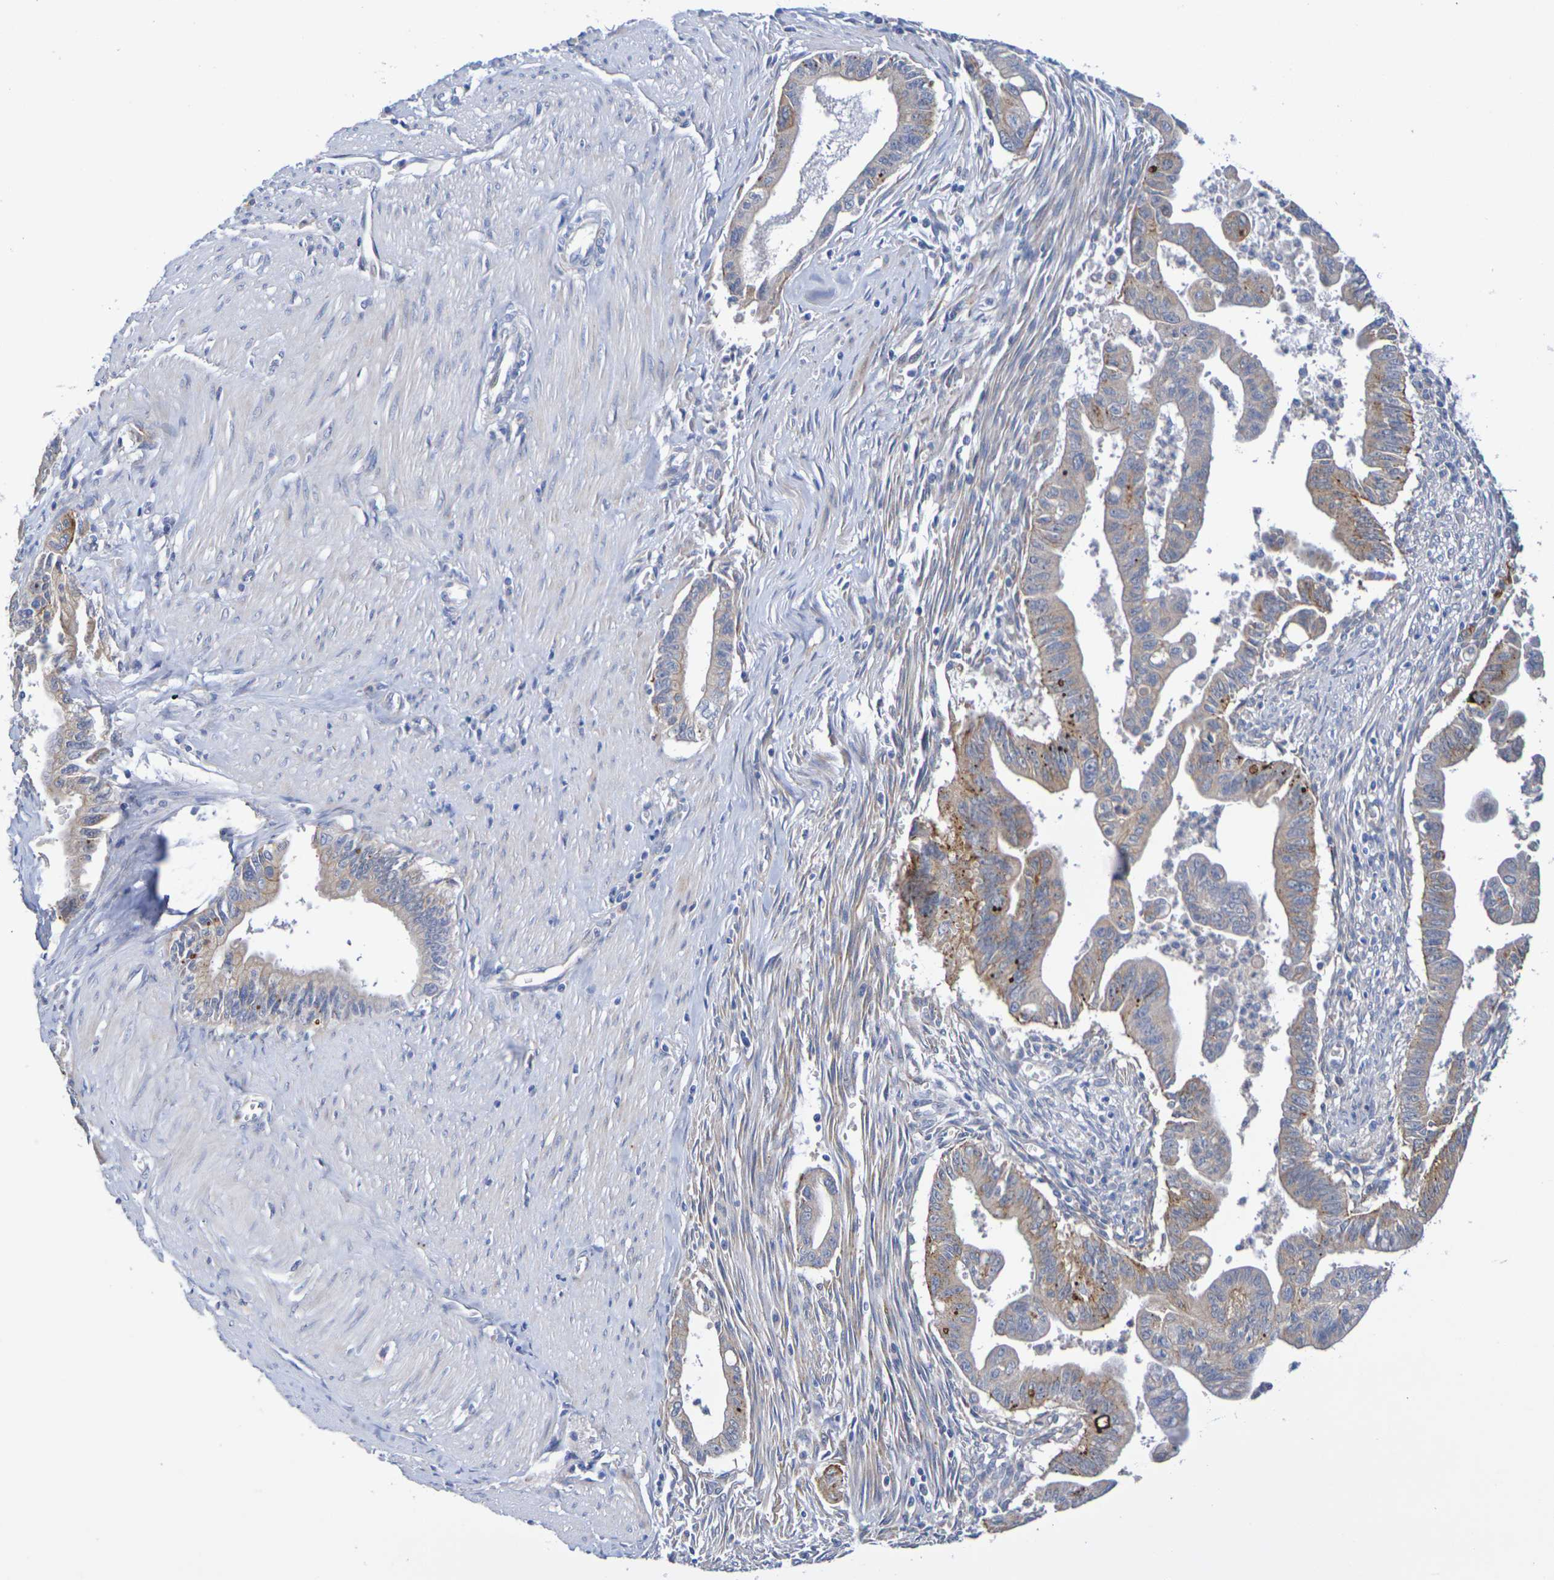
{"staining": {"intensity": "moderate", "quantity": "25%-75%", "location": "cytoplasmic/membranous"}, "tissue": "pancreatic cancer", "cell_type": "Tumor cells", "image_type": "cancer", "snomed": [{"axis": "morphology", "description": "Adenocarcinoma, NOS"}, {"axis": "topography", "description": "Pancreas"}], "caption": "The photomicrograph shows immunohistochemical staining of pancreatic adenocarcinoma. There is moderate cytoplasmic/membranous expression is present in about 25%-75% of tumor cells.", "gene": "SDC4", "patient": {"sex": "male", "age": 70}}